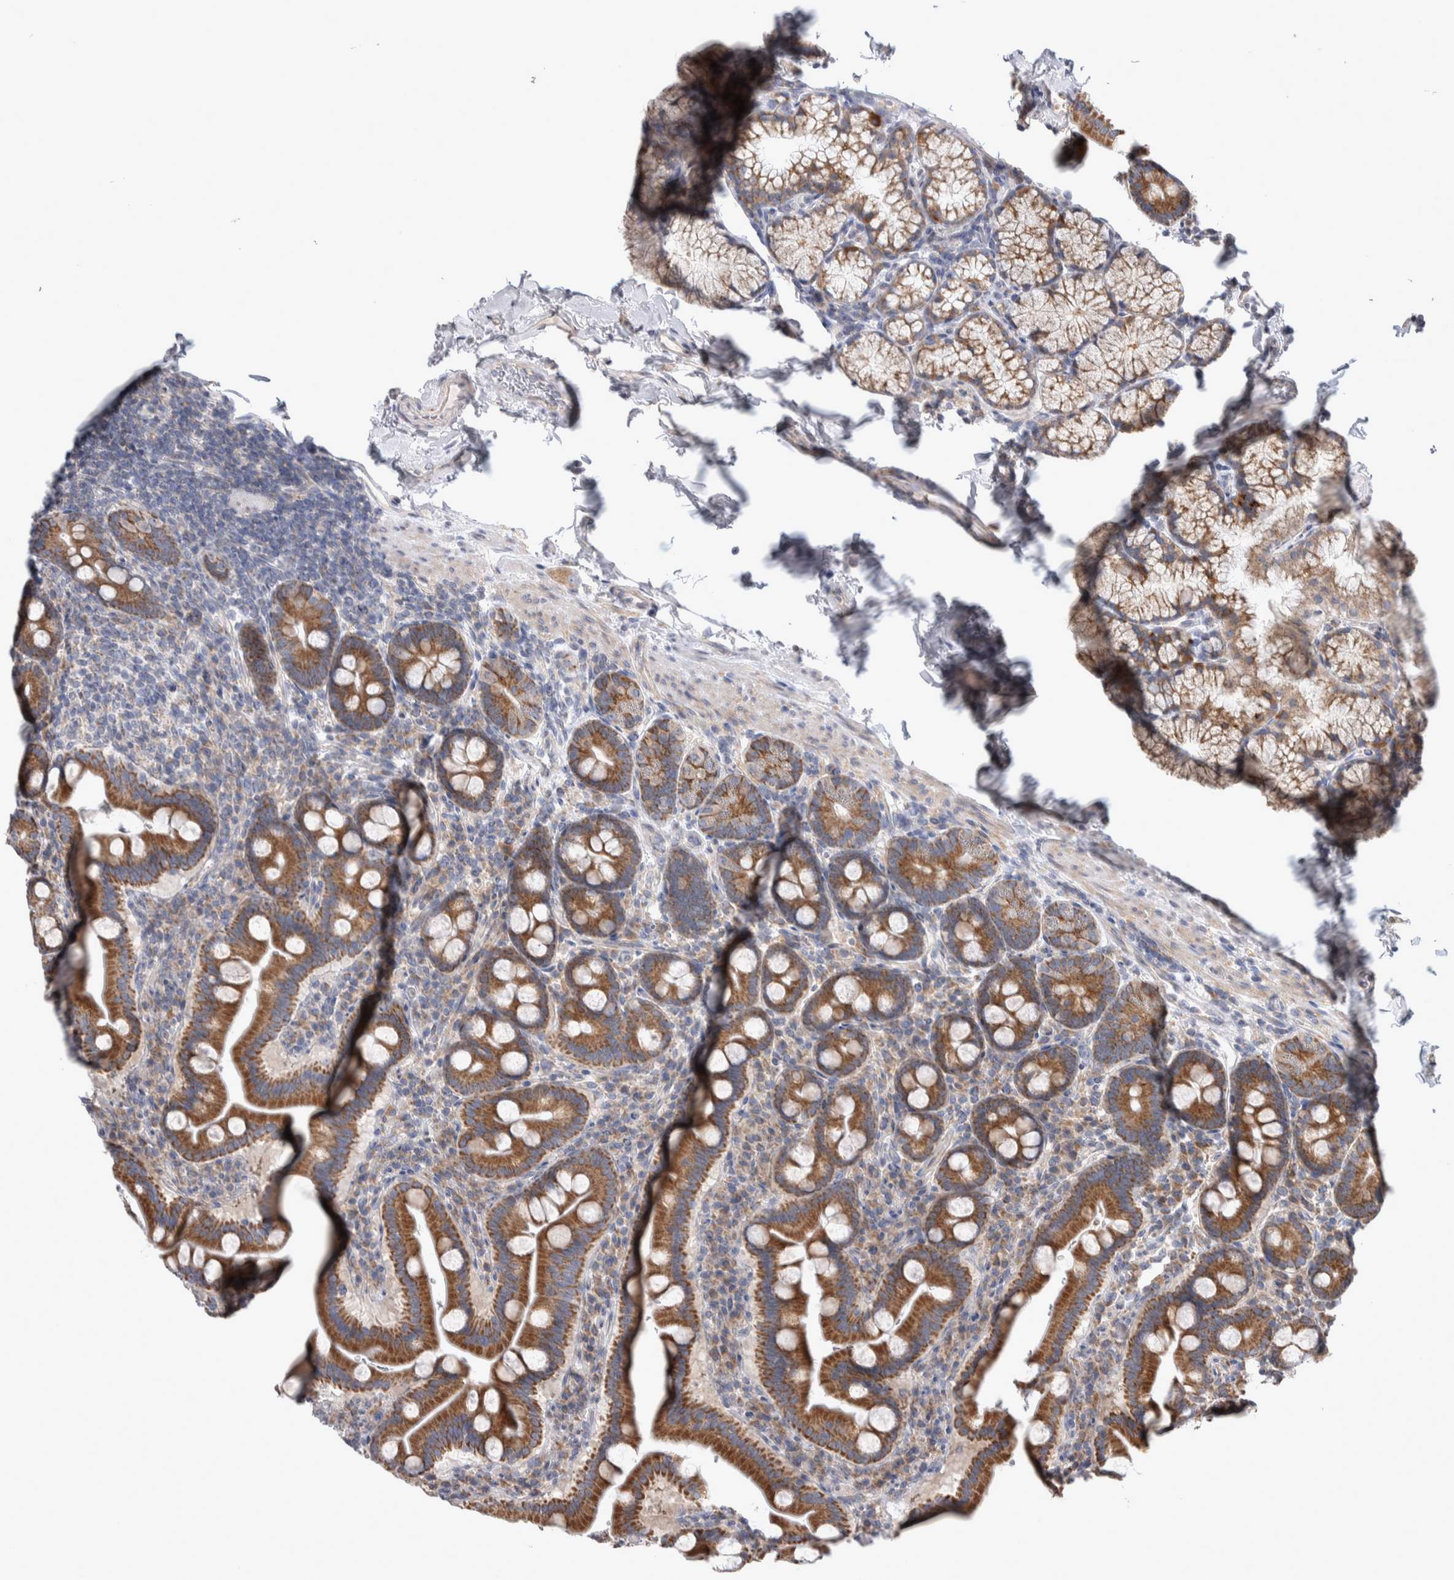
{"staining": {"intensity": "moderate", "quantity": ">75%", "location": "cytoplasmic/membranous"}, "tissue": "duodenum", "cell_type": "Glandular cells", "image_type": "normal", "snomed": [{"axis": "morphology", "description": "Normal tissue, NOS"}, {"axis": "morphology", "description": "Adenocarcinoma, NOS"}, {"axis": "topography", "description": "Pancreas"}, {"axis": "topography", "description": "Duodenum"}], "caption": "The micrograph shows staining of unremarkable duodenum, revealing moderate cytoplasmic/membranous protein positivity (brown color) within glandular cells. (brown staining indicates protein expression, while blue staining denotes nuclei).", "gene": "SCO1", "patient": {"sex": "male", "age": 50}}